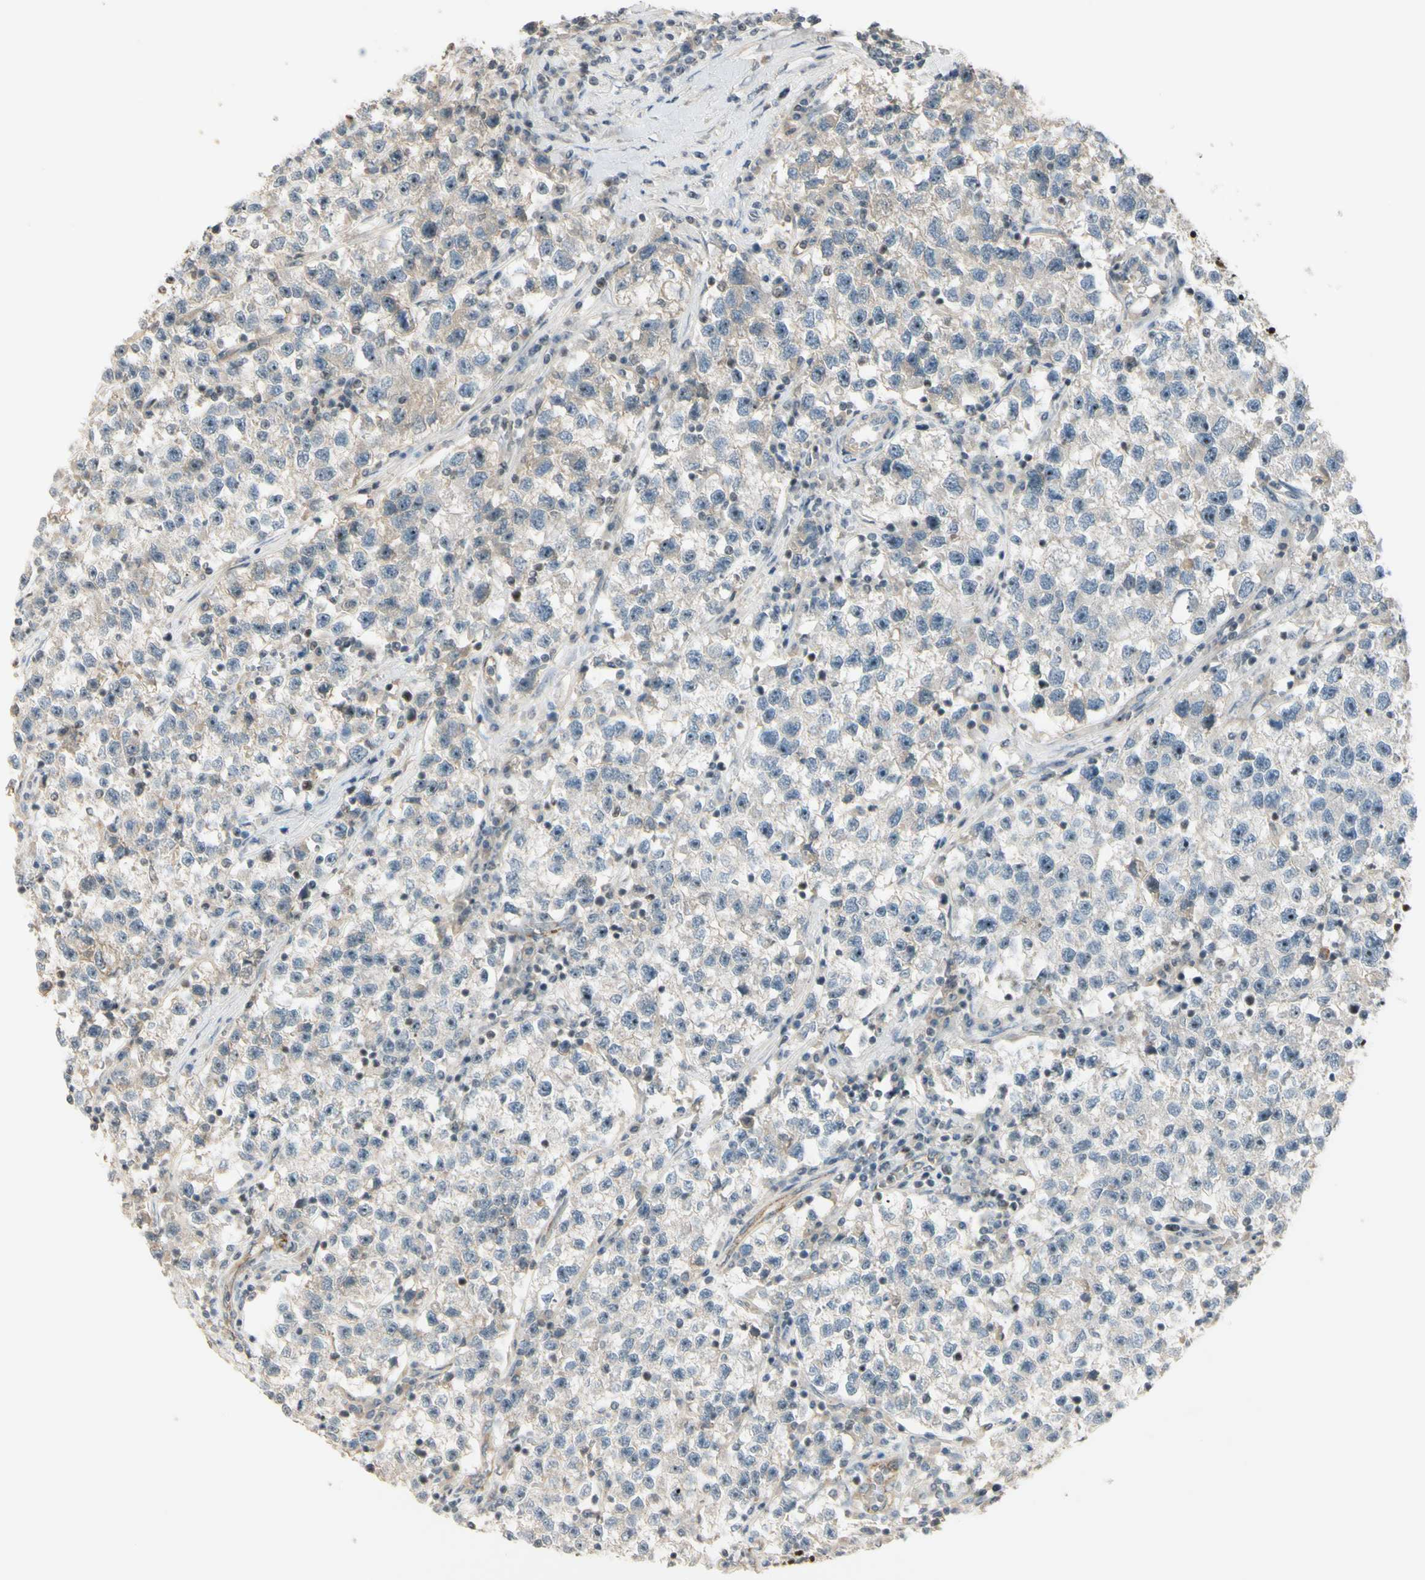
{"staining": {"intensity": "weak", "quantity": "25%-75%", "location": "cytoplasmic/membranous"}, "tissue": "testis cancer", "cell_type": "Tumor cells", "image_type": "cancer", "snomed": [{"axis": "morphology", "description": "Seminoma, NOS"}, {"axis": "topography", "description": "Testis"}], "caption": "Seminoma (testis) was stained to show a protein in brown. There is low levels of weak cytoplasmic/membranous expression in approximately 25%-75% of tumor cells. (brown staining indicates protein expression, while blue staining denotes nuclei).", "gene": "NFYA", "patient": {"sex": "male", "age": 22}}